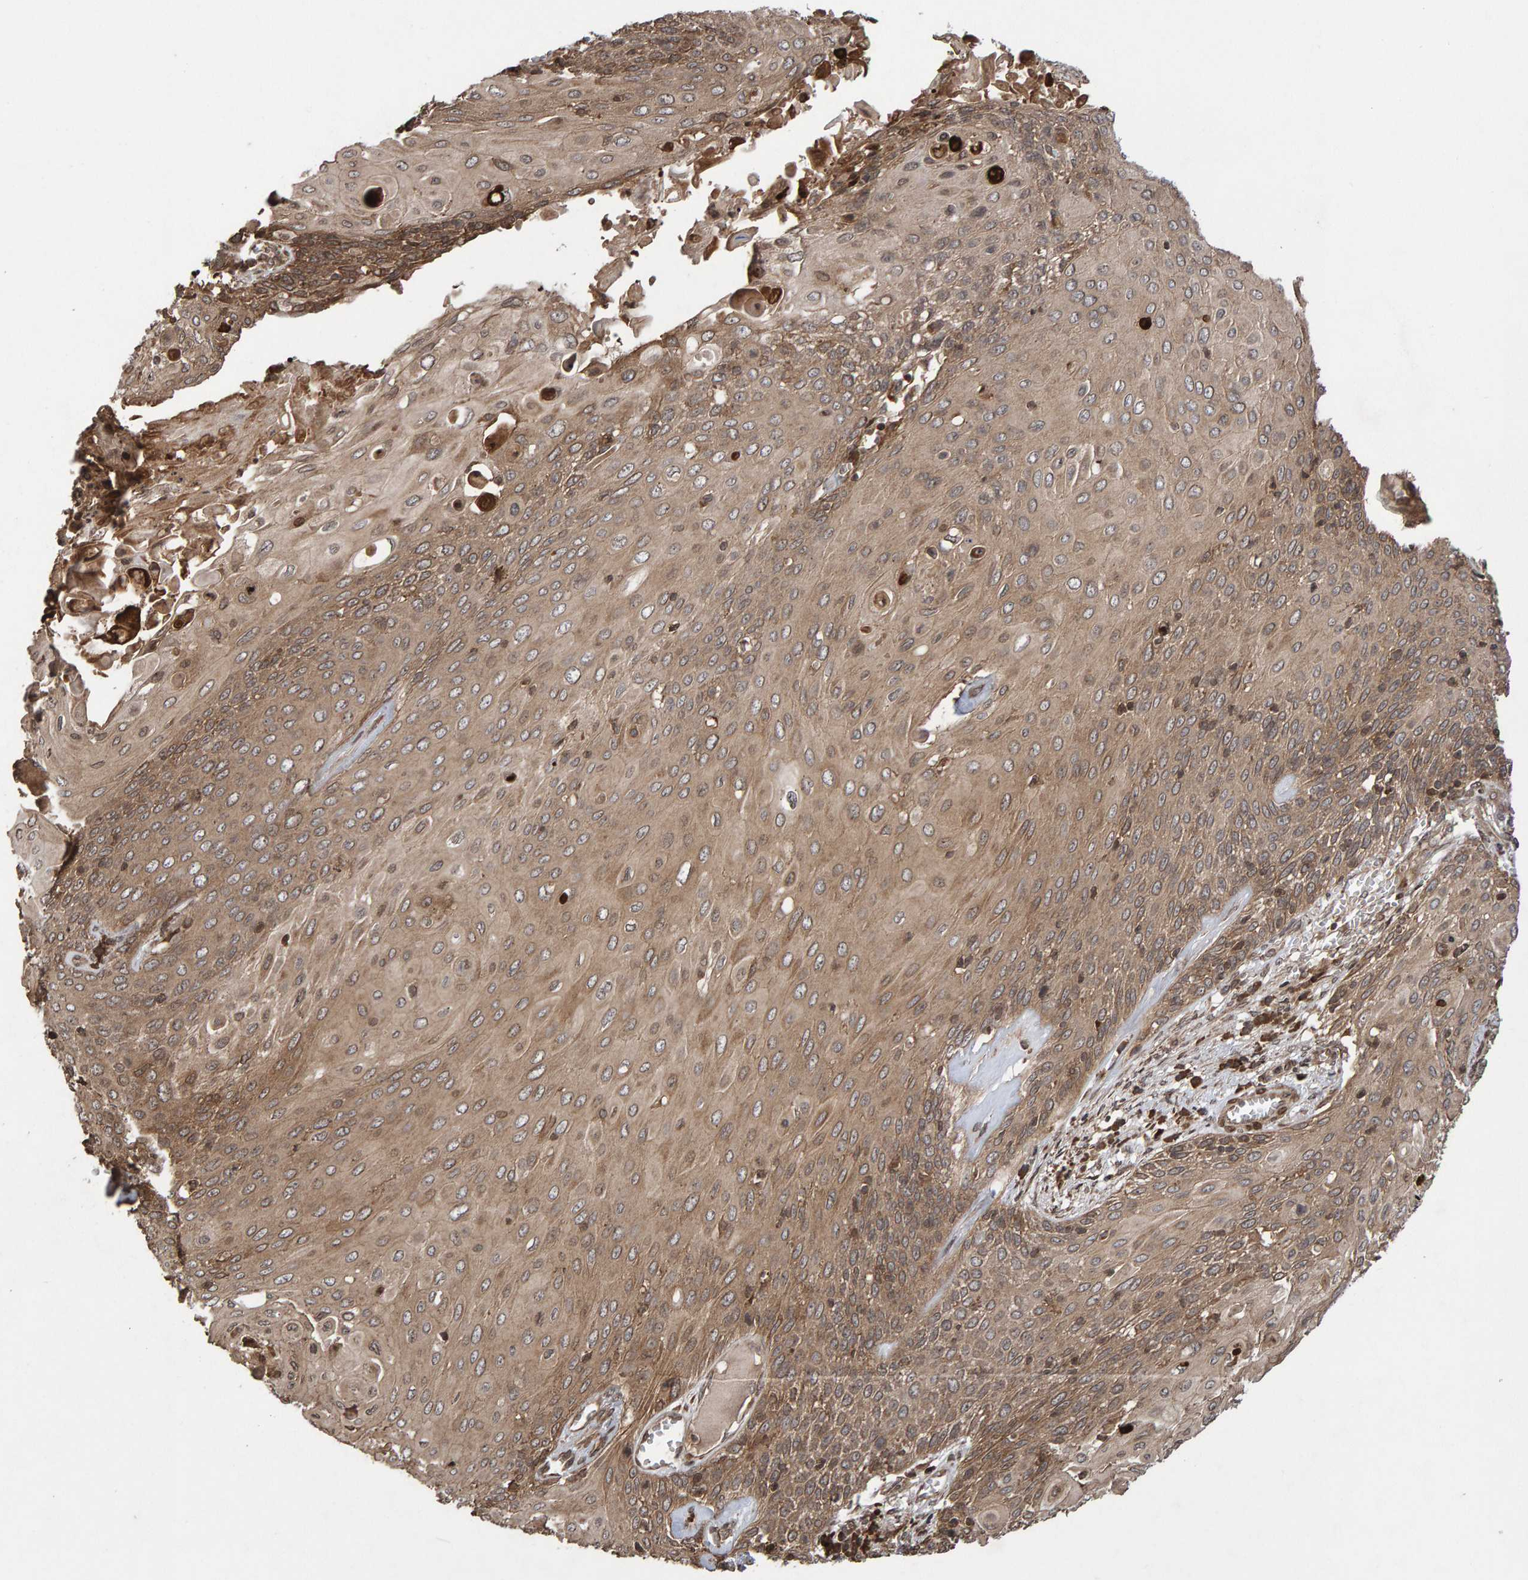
{"staining": {"intensity": "moderate", "quantity": ">75%", "location": "cytoplasmic/membranous"}, "tissue": "cervical cancer", "cell_type": "Tumor cells", "image_type": "cancer", "snomed": [{"axis": "morphology", "description": "Squamous cell carcinoma, NOS"}, {"axis": "topography", "description": "Cervix"}], "caption": "Immunohistochemistry (IHC) histopathology image of cervical cancer stained for a protein (brown), which reveals medium levels of moderate cytoplasmic/membranous expression in about >75% of tumor cells.", "gene": "GAB2", "patient": {"sex": "female", "age": 39}}